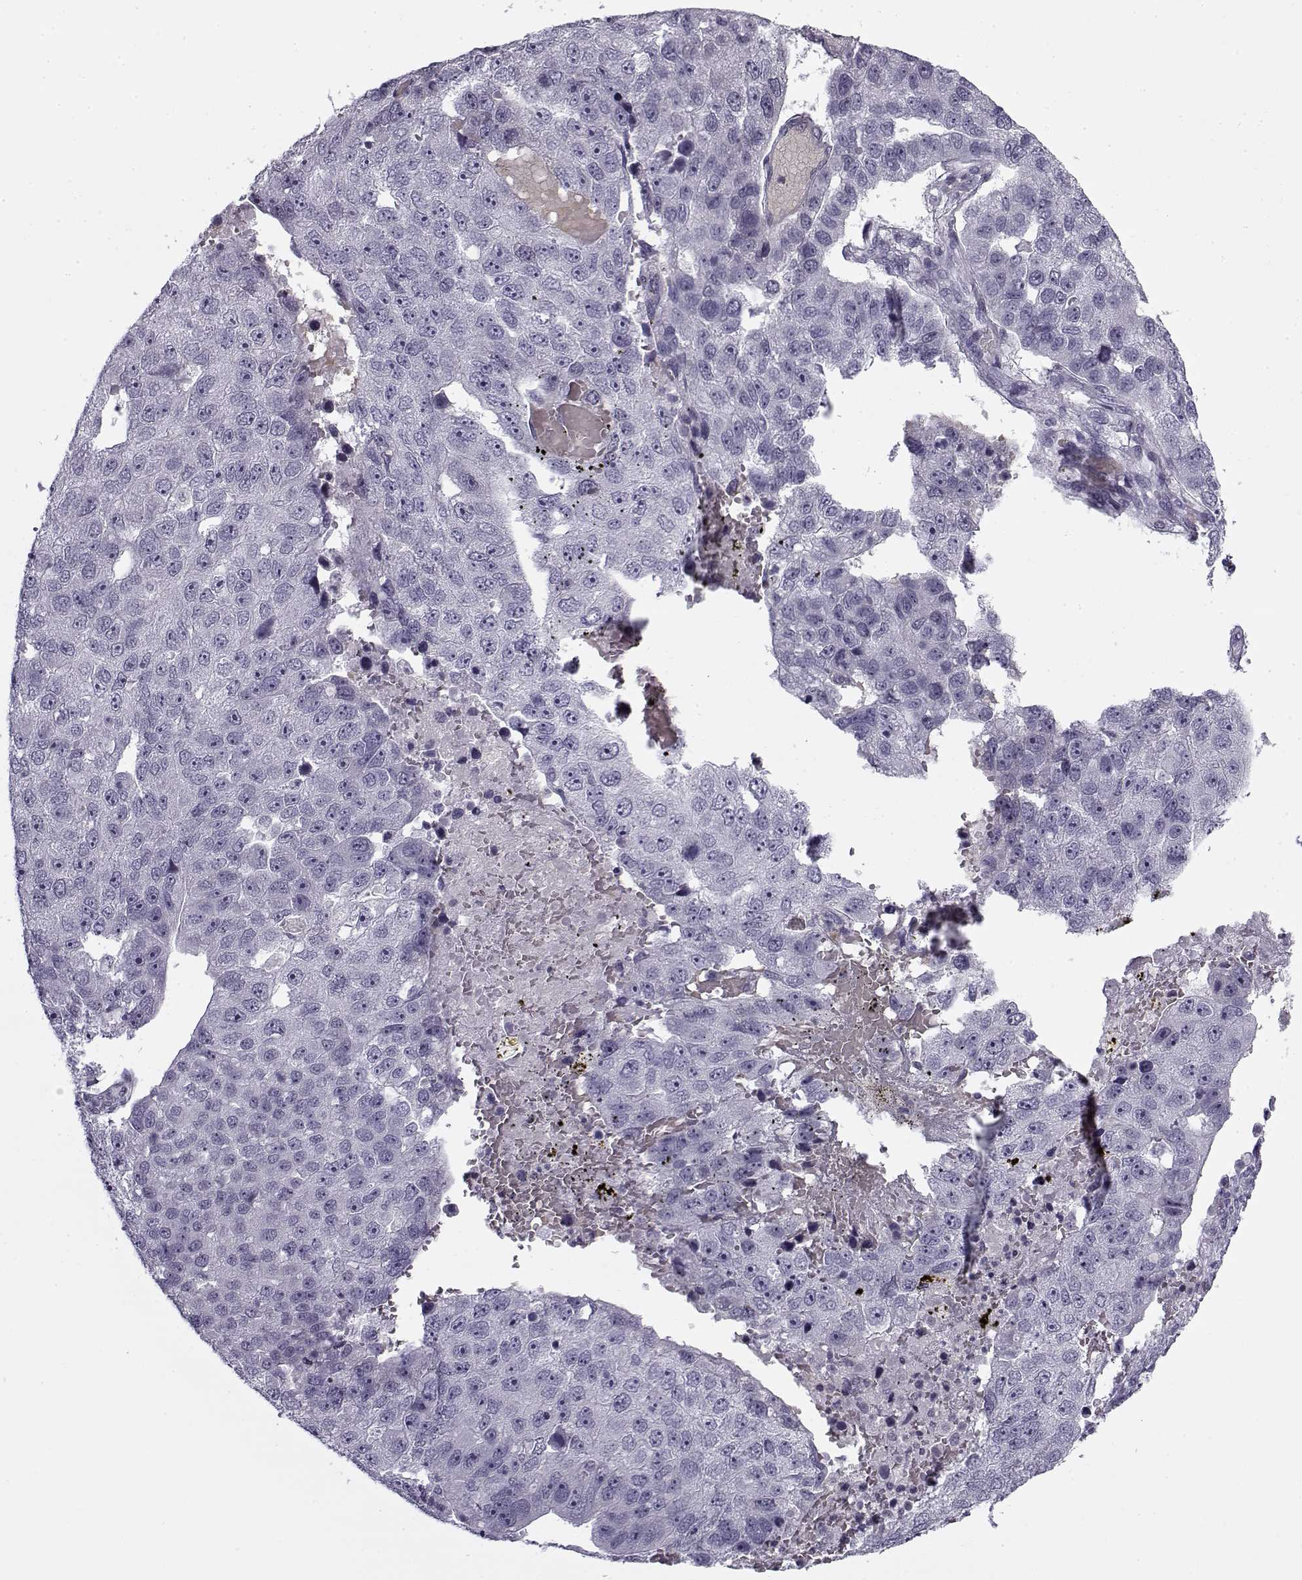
{"staining": {"intensity": "negative", "quantity": "none", "location": "none"}, "tissue": "pancreatic cancer", "cell_type": "Tumor cells", "image_type": "cancer", "snomed": [{"axis": "morphology", "description": "Adenocarcinoma, NOS"}, {"axis": "topography", "description": "Pancreas"}], "caption": "DAB (3,3'-diaminobenzidine) immunohistochemical staining of human adenocarcinoma (pancreatic) displays no significant expression in tumor cells. (Brightfield microscopy of DAB (3,3'-diaminobenzidine) immunohistochemistry (IHC) at high magnification).", "gene": "SNCA", "patient": {"sex": "female", "age": 61}}